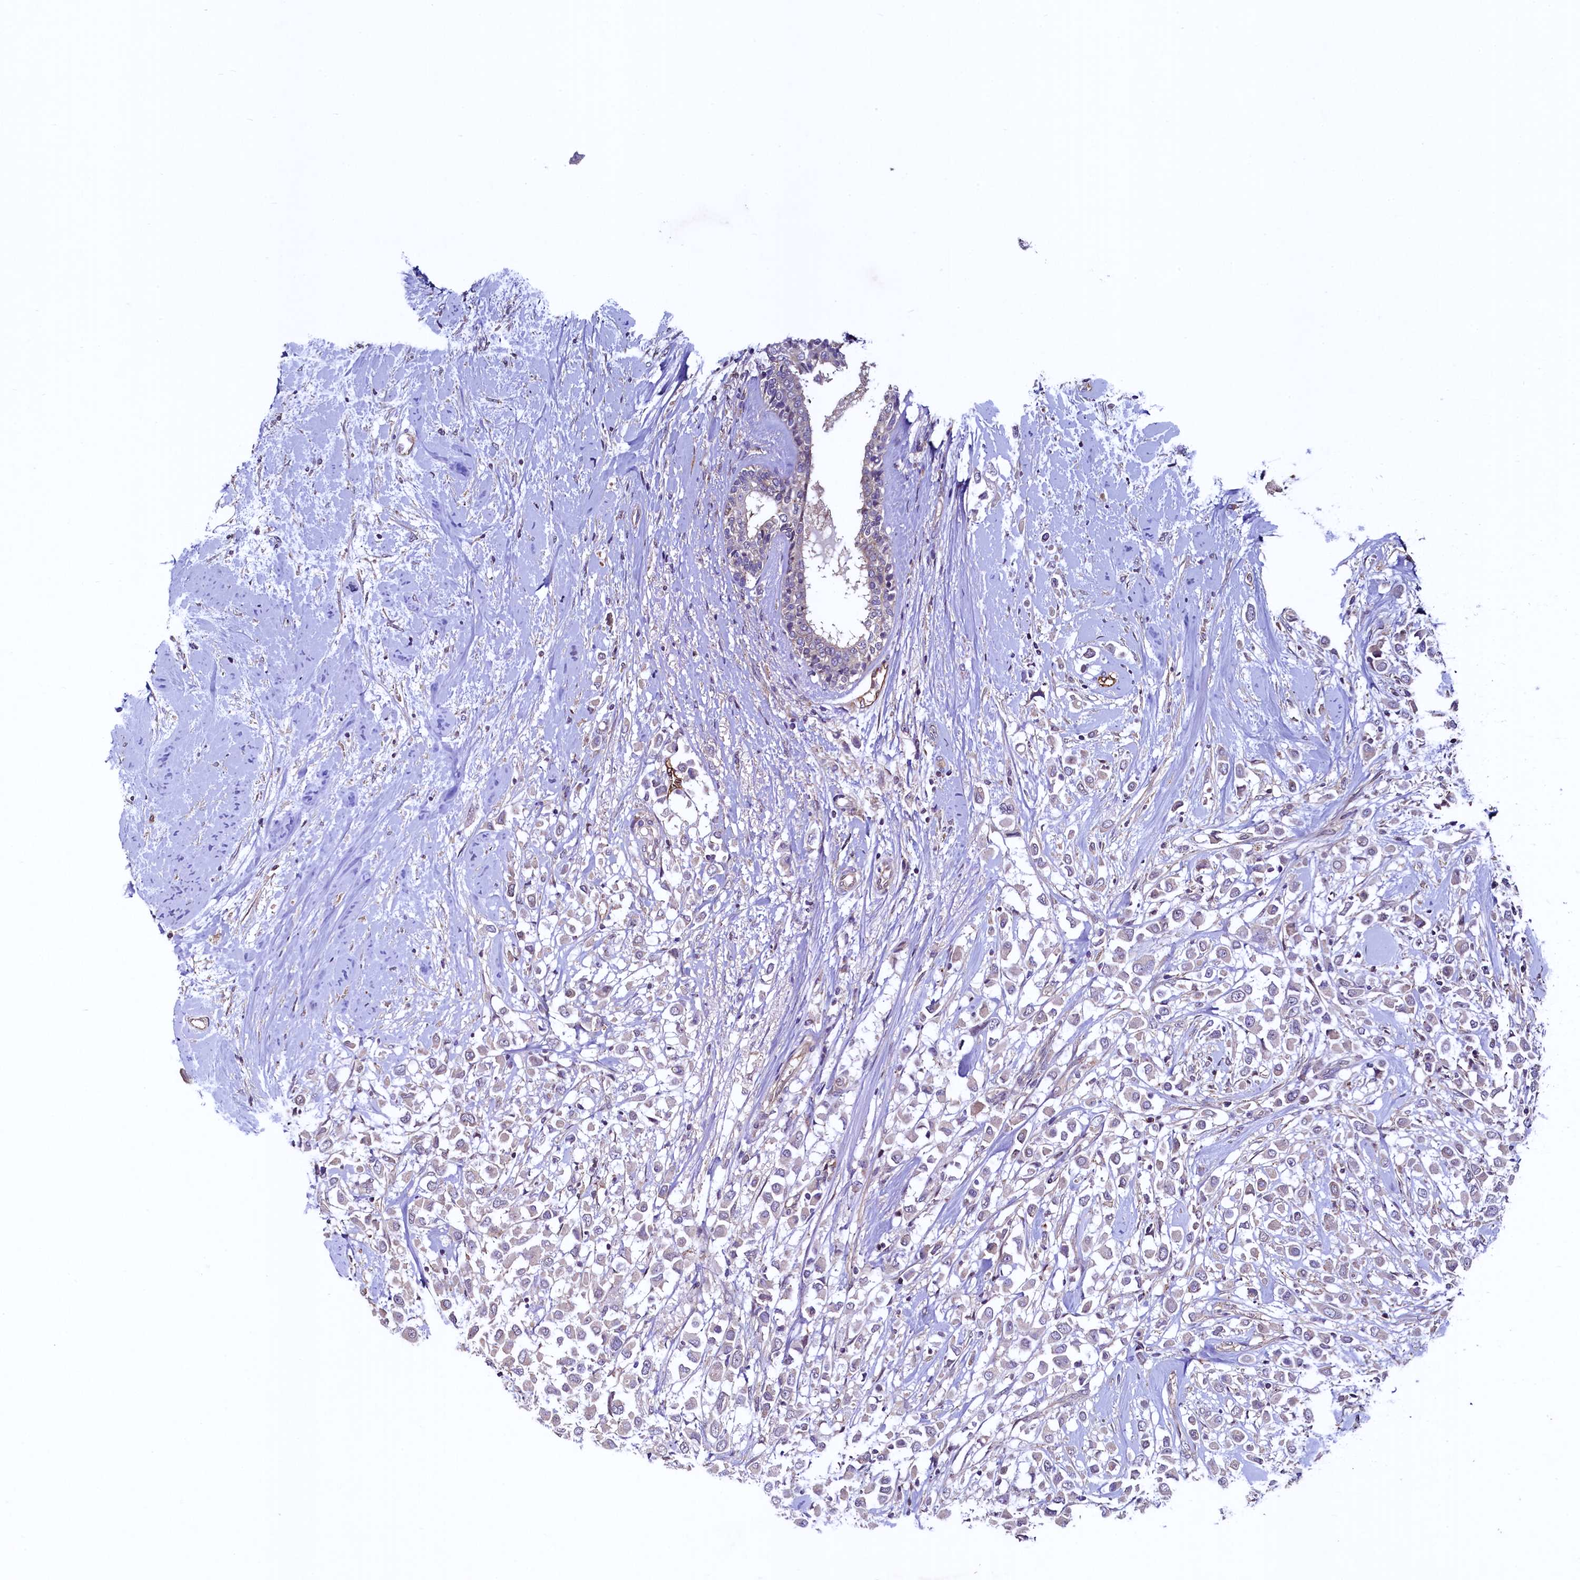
{"staining": {"intensity": "weak", "quantity": "<25%", "location": "cytoplasmic/membranous"}, "tissue": "breast cancer", "cell_type": "Tumor cells", "image_type": "cancer", "snomed": [{"axis": "morphology", "description": "Duct carcinoma"}, {"axis": "topography", "description": "Breast"}], "caption": "Tumor cells show no significant protein positivity in breast cancer.", "gene": "PALM", "patient": {"sex": "female", "age": 87}}